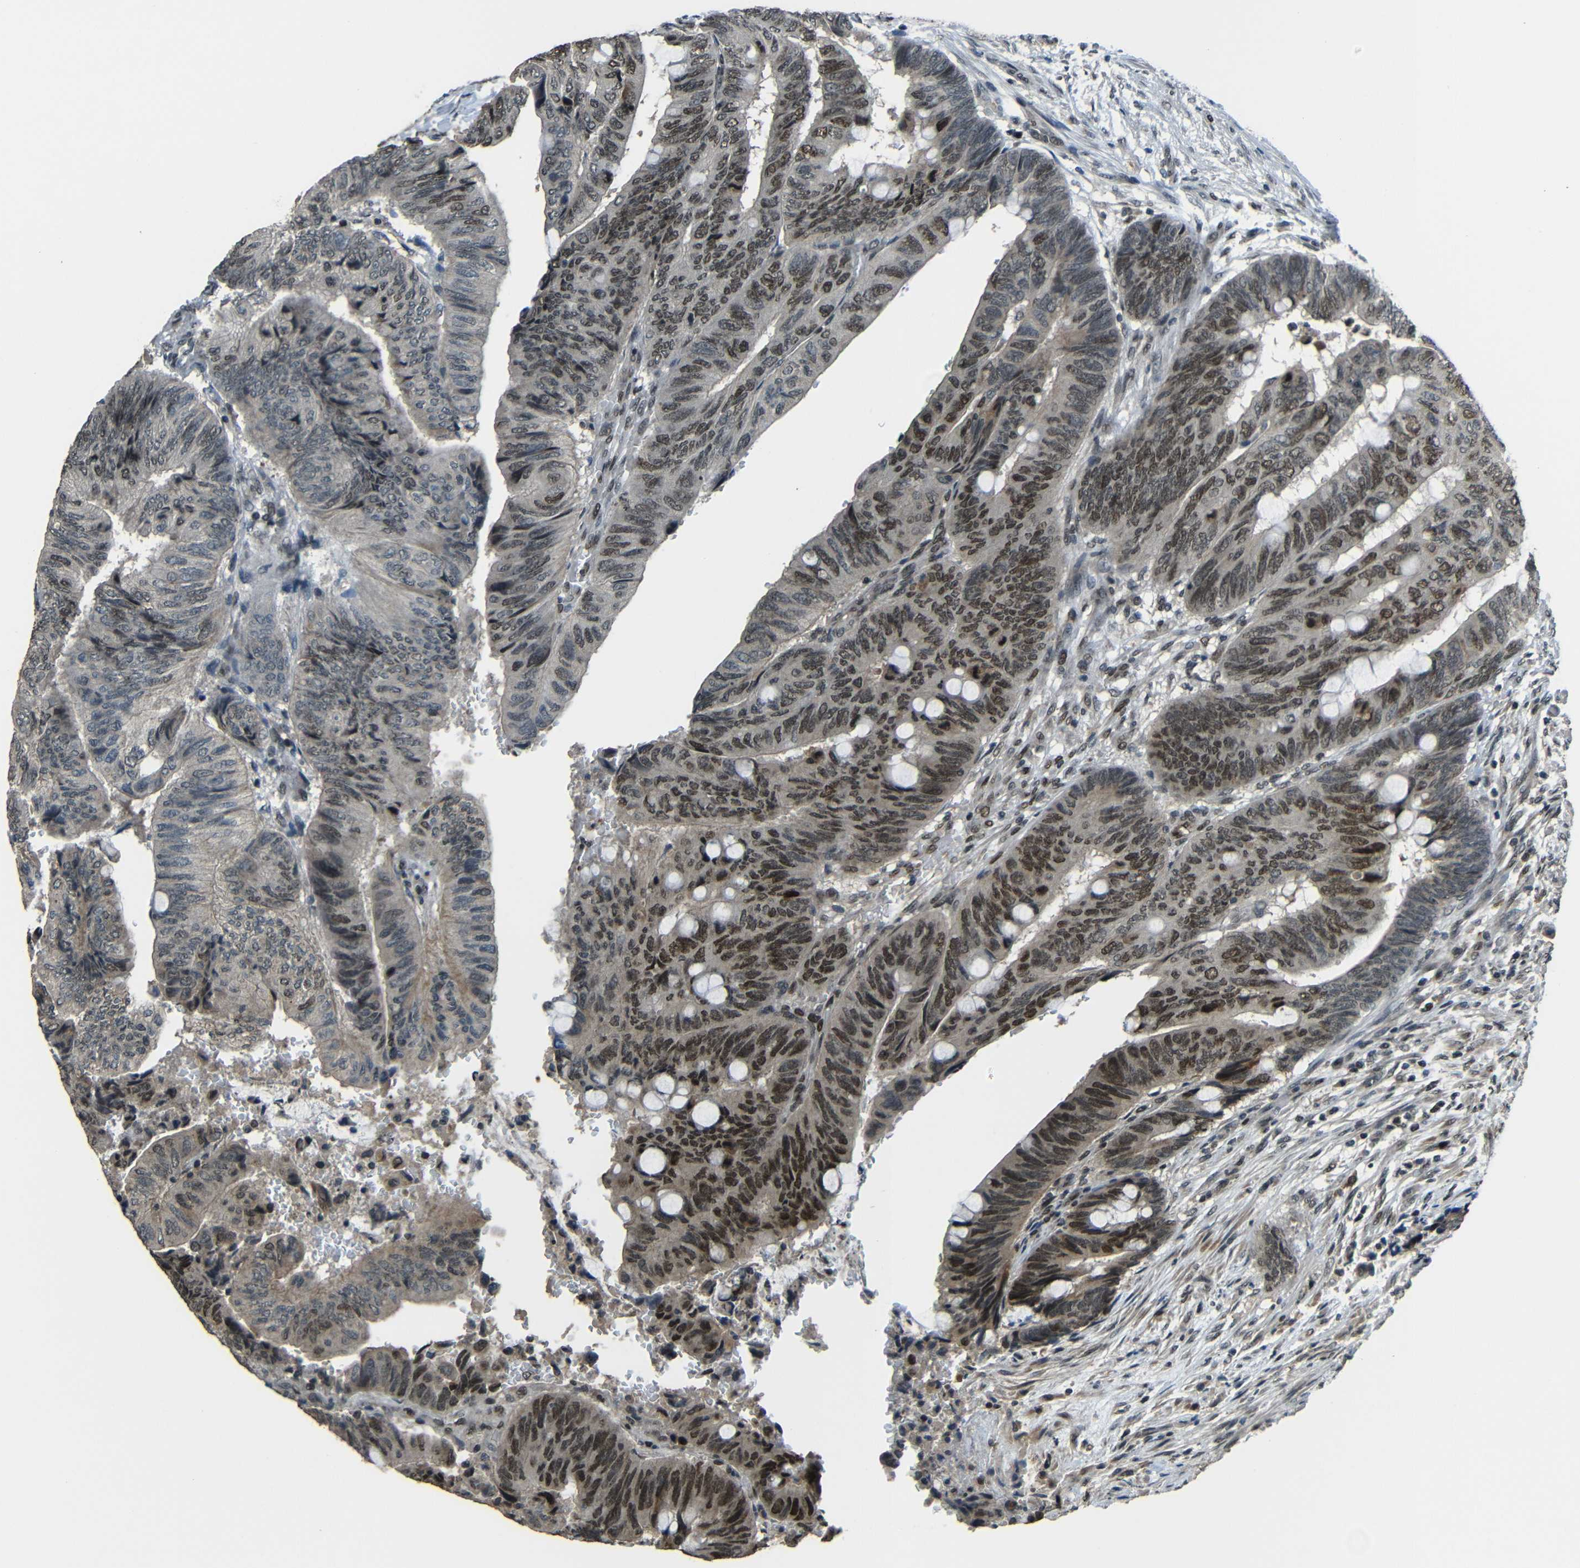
{"staining": {"intensity": "strong", "quantity": "25%-75%", "location": "nuclear"}, "tissue": "colorectal cancer", "cell_type": "Tumor cells", "image_type": "cancer", "snomed": [{"axis": "morphology", "description": "Normal tissue, NOS"}, {"axis": "morphology", "description": "Adenocarcinoma, NOS"}, {"axis": "topography", "description": "Rectum"}, {"axis": "topography", "description": "Peripheral nerve tissue"}], "caption": "Brown immunohistochemical staining in human colorectal adenocarcinoma demonstrates strong nuclear staining in approximately 25%-75% of tumor cells.", "gene": "PSIP1", "patient": {"sex": "male", "age": 92}}